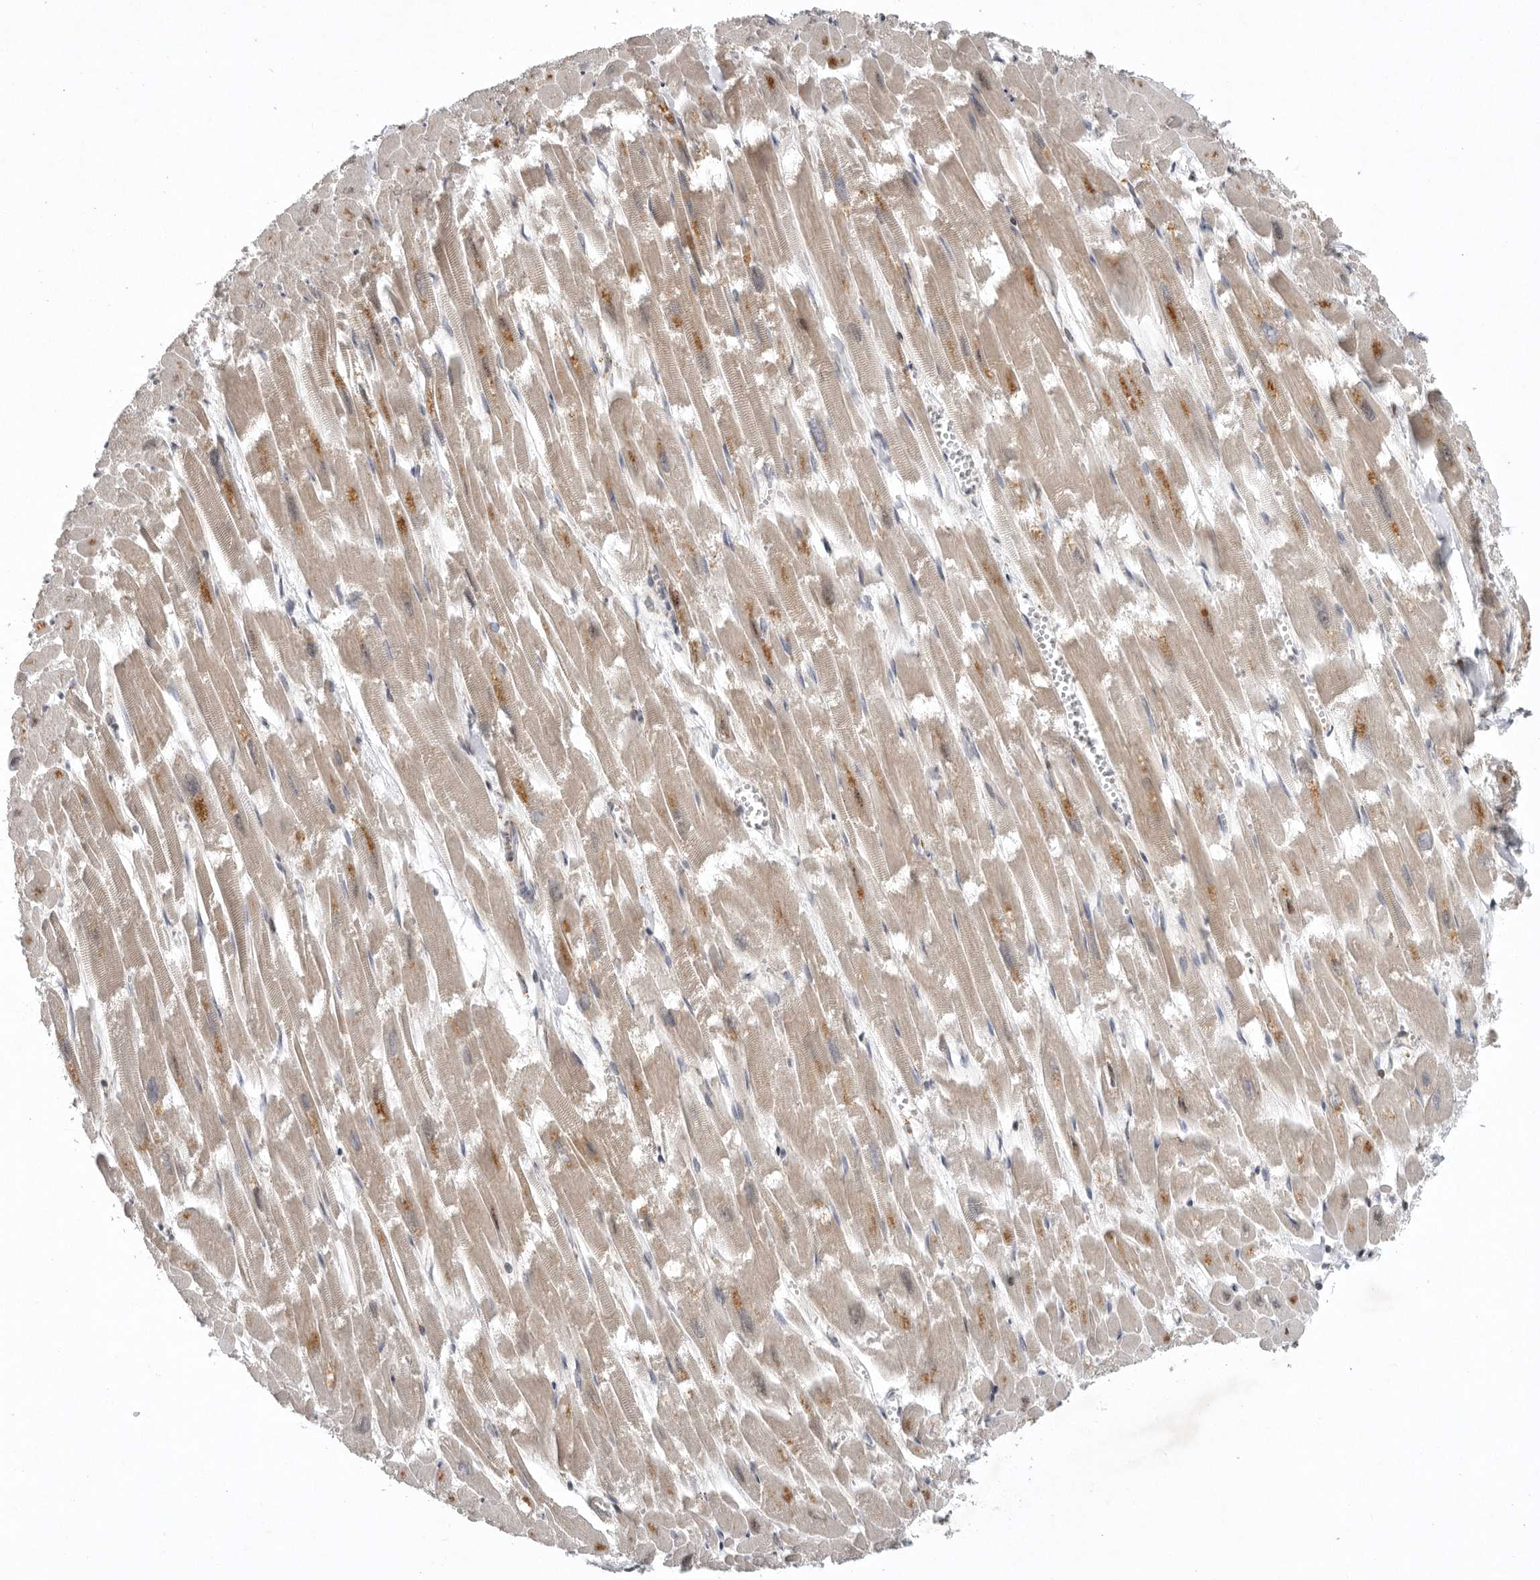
{"staining": {"intensity": "moderate", "quantity": ">75%", "location": "cytoplasmic/membranous"}, "tissue": "heart muscle", "cell_type": "Cardiomyocytes", "image_type": "normal", "snomed": [{"axis": "morphology", "description": "Normal tissue, NOS"}, {"axis": "topography", "description": "Heart"}], "caption": "The micrograph displays a brown stain indicating the presence of a protein in the cytoplasmic/membranous of cardiomyocytes in heart muscle. (brown staining indicates protein expression, while blue staining denotes nuclei).", "gene": "MPZL1", "patient": {"sex": "male", "age": 54}}